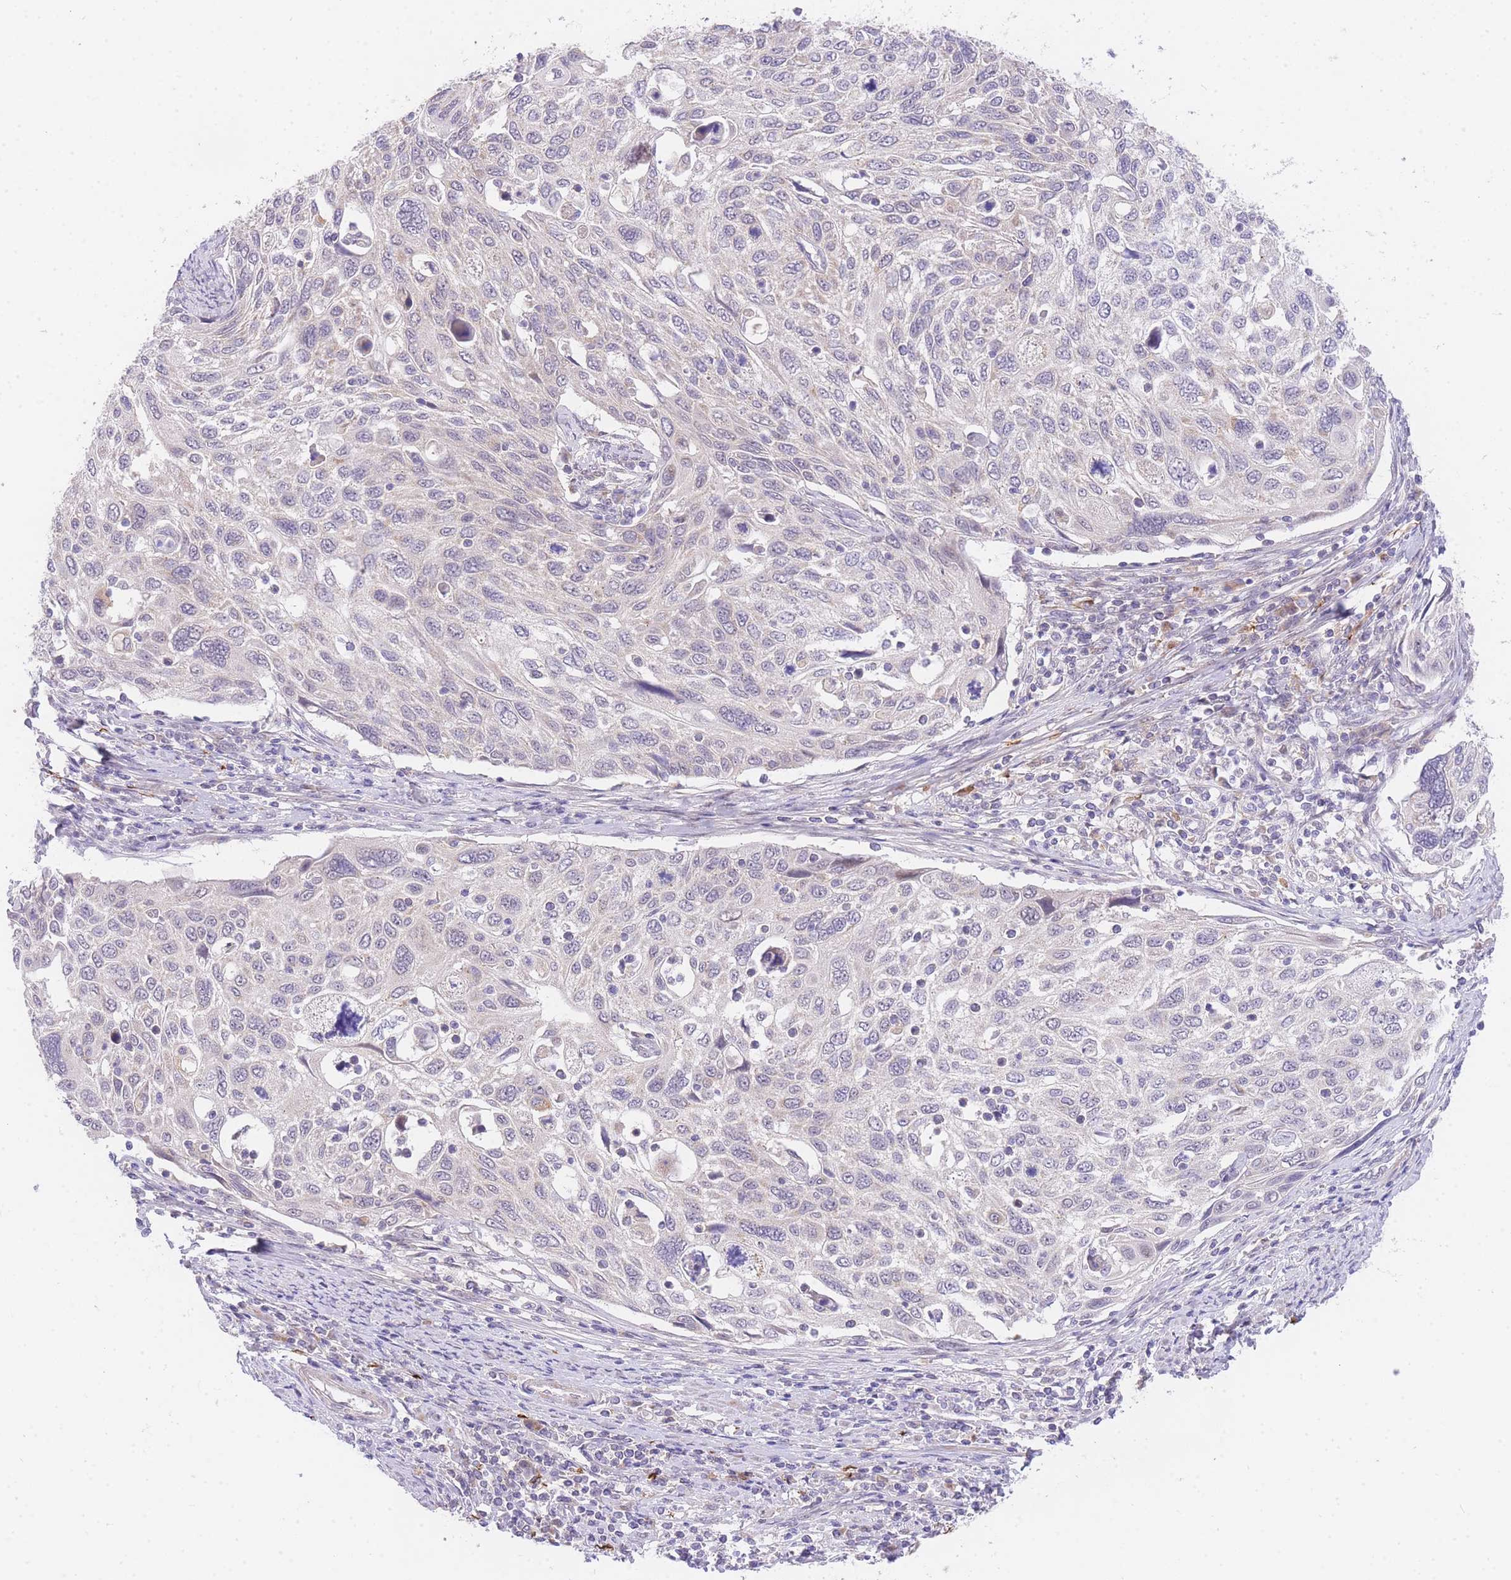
{"staining": {"intensity": "moderate", "quantity": "<25%", "location": "cytoplasmic/membranous"}, "tissue": "cervical cancer", "cell_type": "Tumor cells", "image_type": "cancer", "snomed": [{"axis": "morphology", "description": "Squamous cell carcinoma, NOS"}, {"axis": "topography", "description": "Cervix"}], "caption": "This is a photomicrograph of immunohistochemistry (IHC) staining of cervical squamous cell carcinoma, which shows moderate staining in the cytoplasmic/membranous of tumor cells.", "gene": "SLC25A33", "patient": {"sex": "female", "age": 70}}